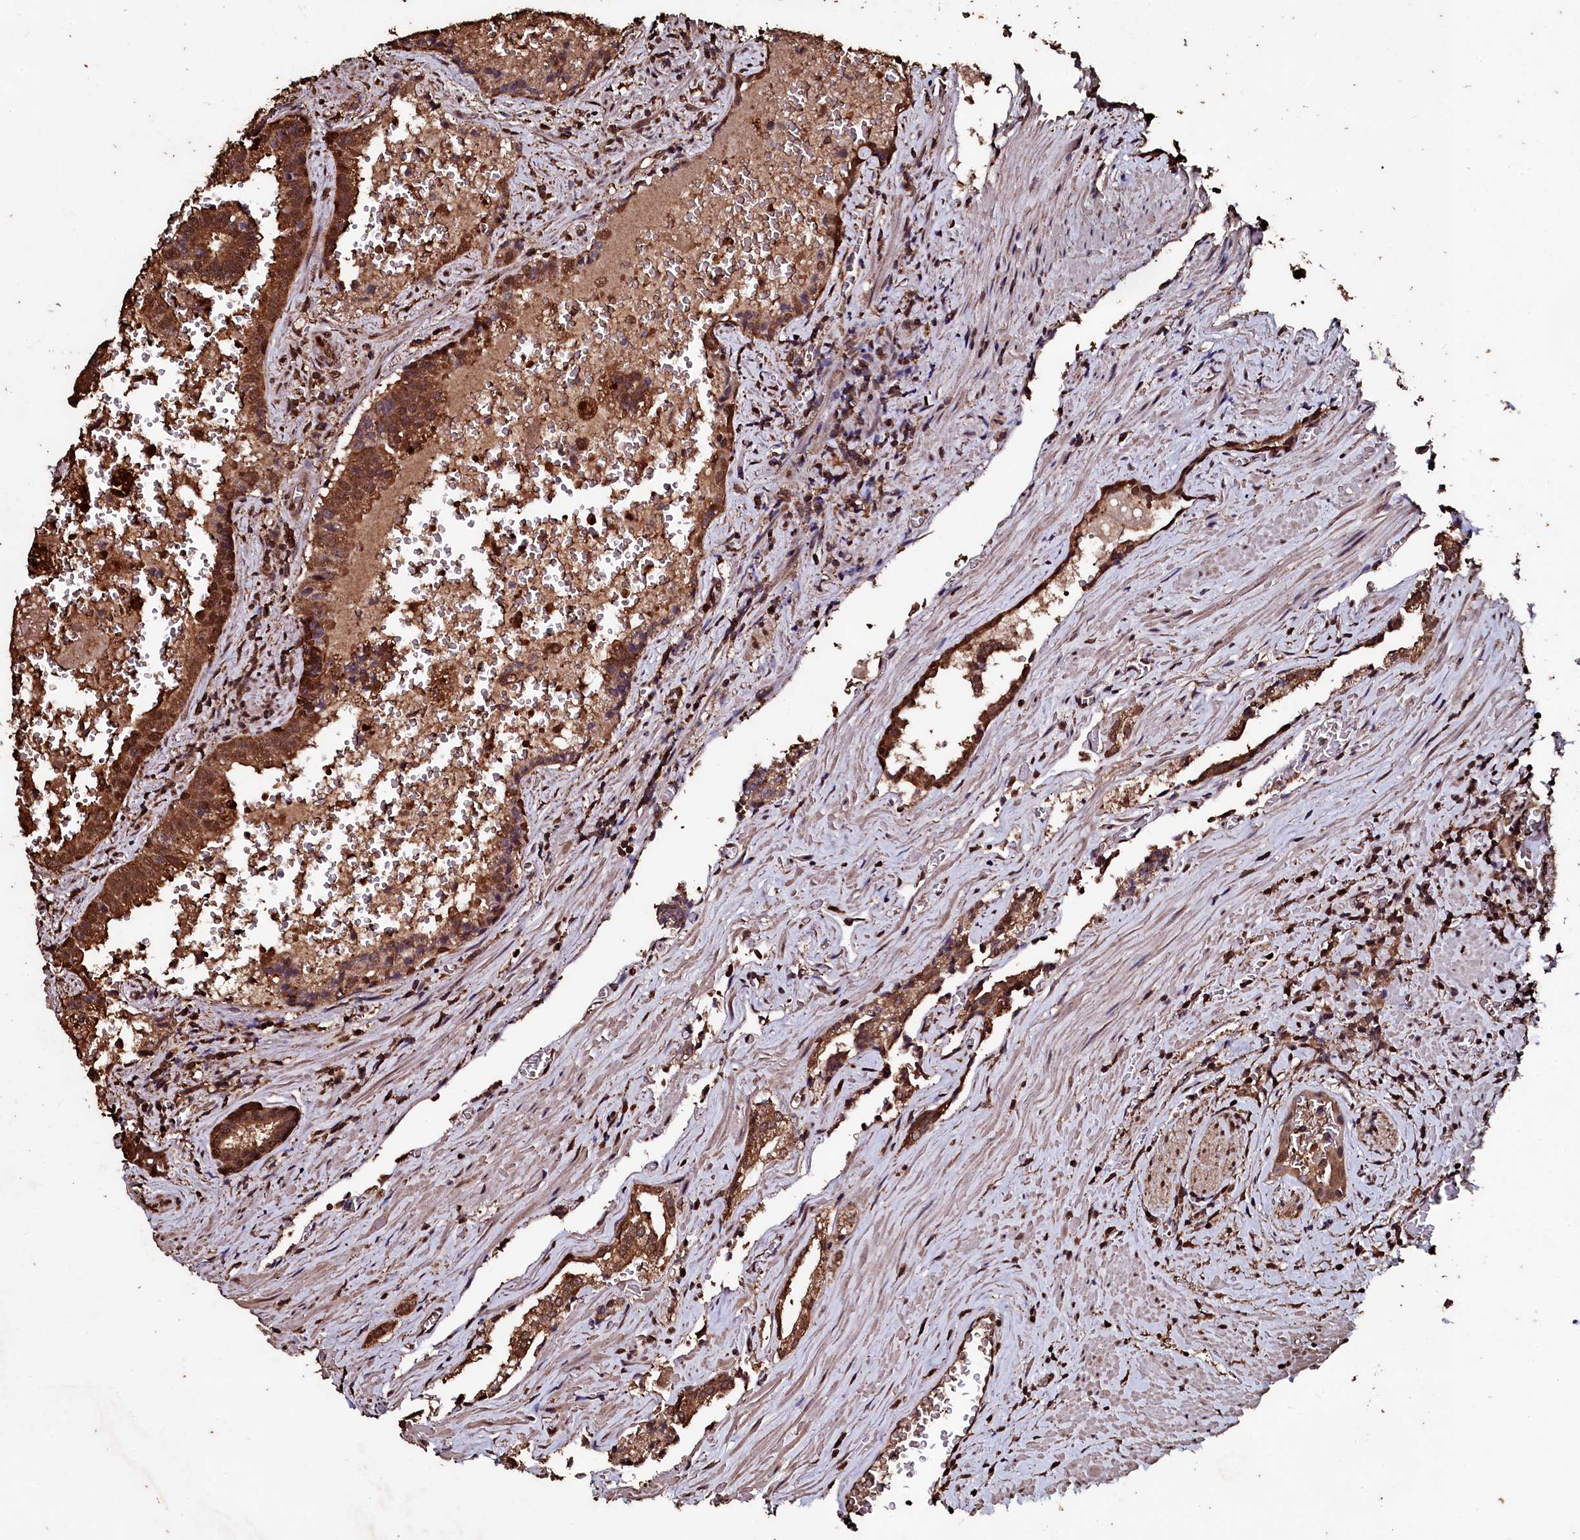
{"staining": {"intensity": "moderate", "quantity": ">75%", "location": "cytoplasmic/membranous,nuclear"}, "tissue": "prostate cancer", "cell_type": "Tumor cells", "image_type": "cancer", "snomed": [{"axis": "morphology", "description": "Adenocarcinoma, High grade"}, {"axis": "topography", "description": "Prostate"}], "caption": "High-power microscopy captured an immunohistochemistry (IHC) micrograph of prostate cancer (high-grade adenocarcinoma), revealing moderate cytoplasmic/membranous and nuclear staining in approximately >75% of tumor cells.", "gene": "FAAP24", "patient": {"sex": "male", "age": 68}}